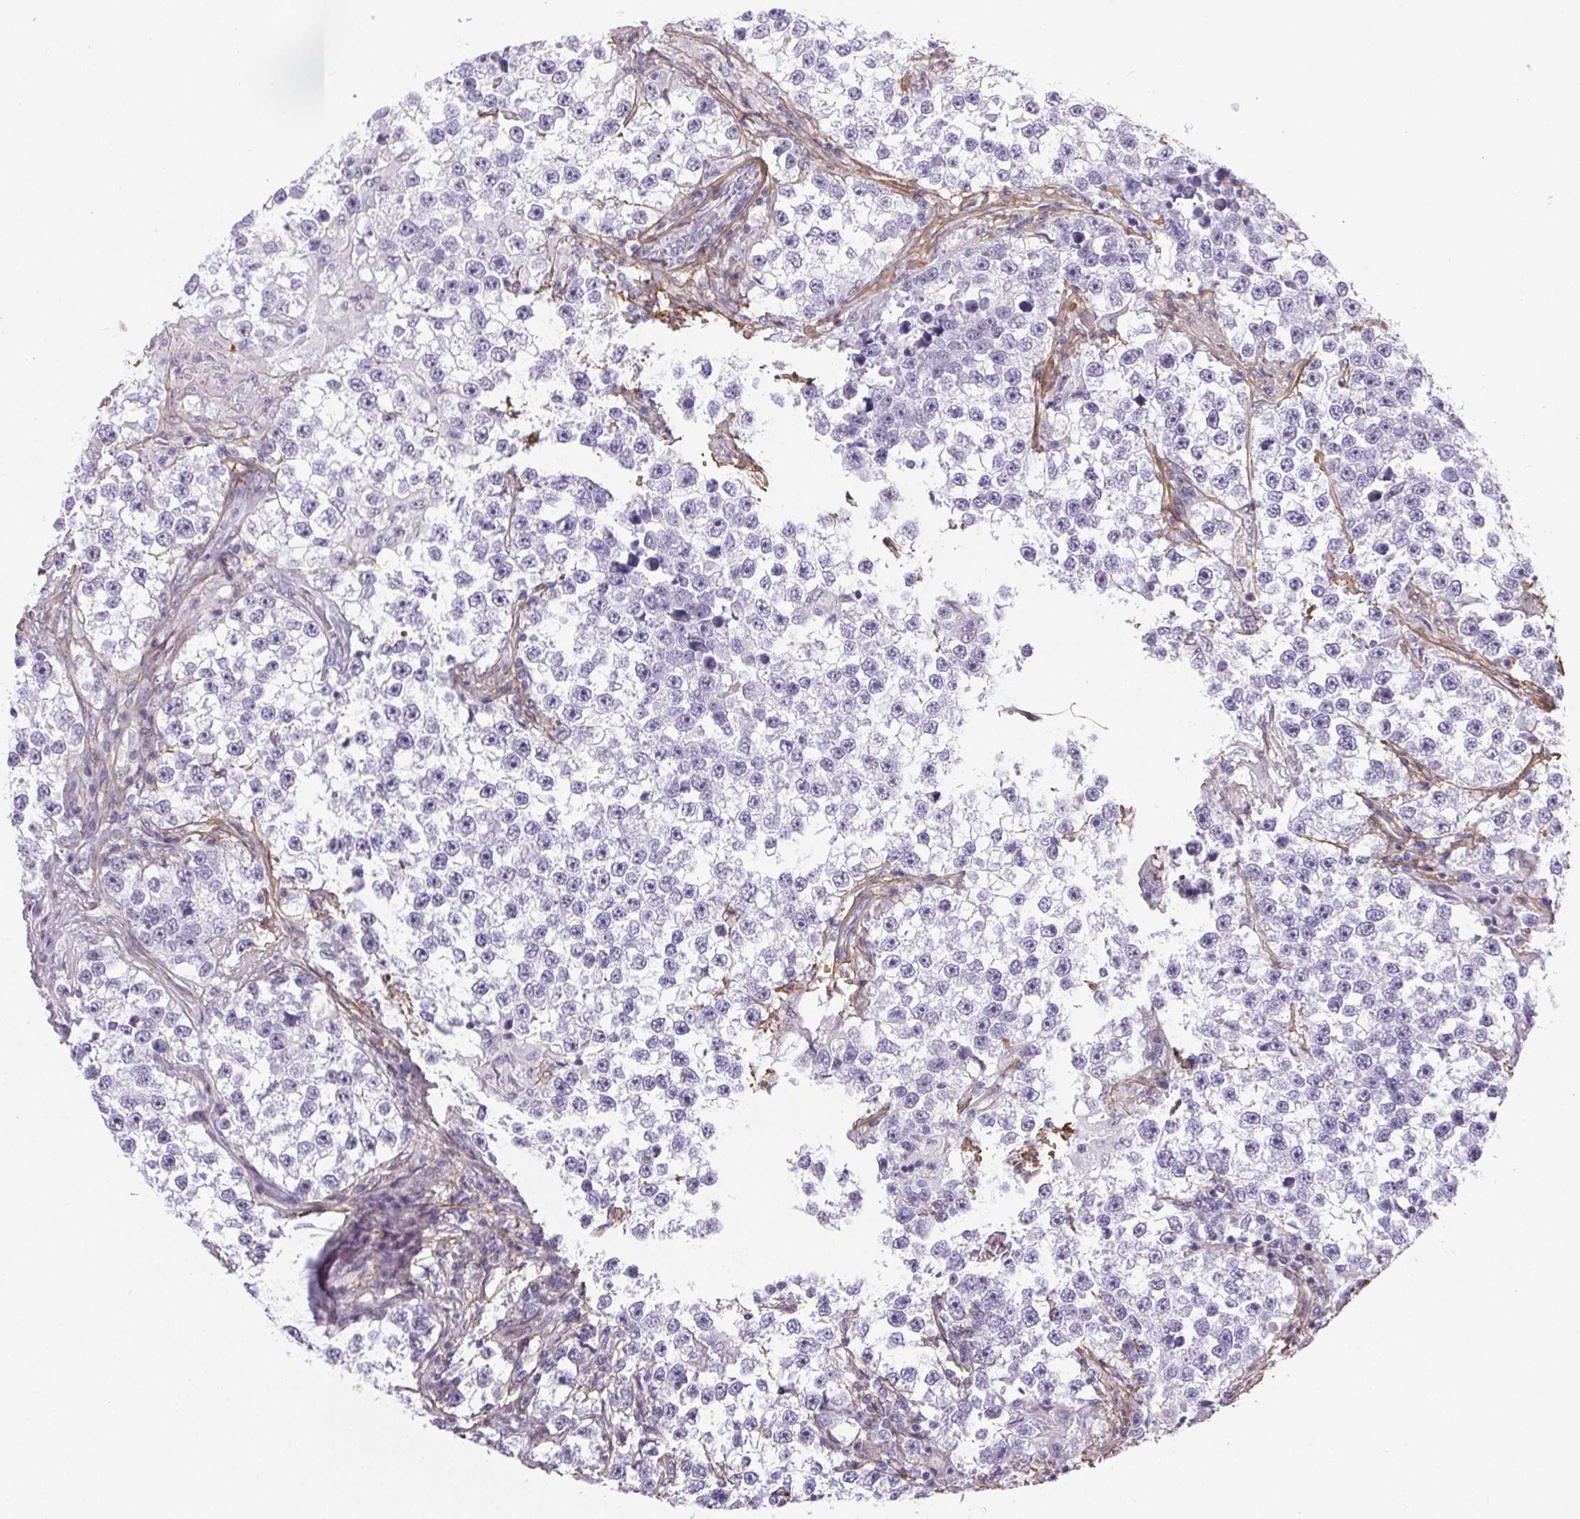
{"staining": {"intensity": "negative", "quantity": "none", "location": "none"}, "tissue": "testis cancer", "cell_type": "Tumor cells", "image_type": "cancer", "snomed": [{"axis": "morphology", "description": "Seminoma, NOS"}, {"axis": "topography", "description": "Testis"}], "caption": "Photomicrograph shows no protein positivity in tumor cells of testis cancer tissue.", "gene": "PDZD2", "patient": {"sex": "male", "age": 46}}